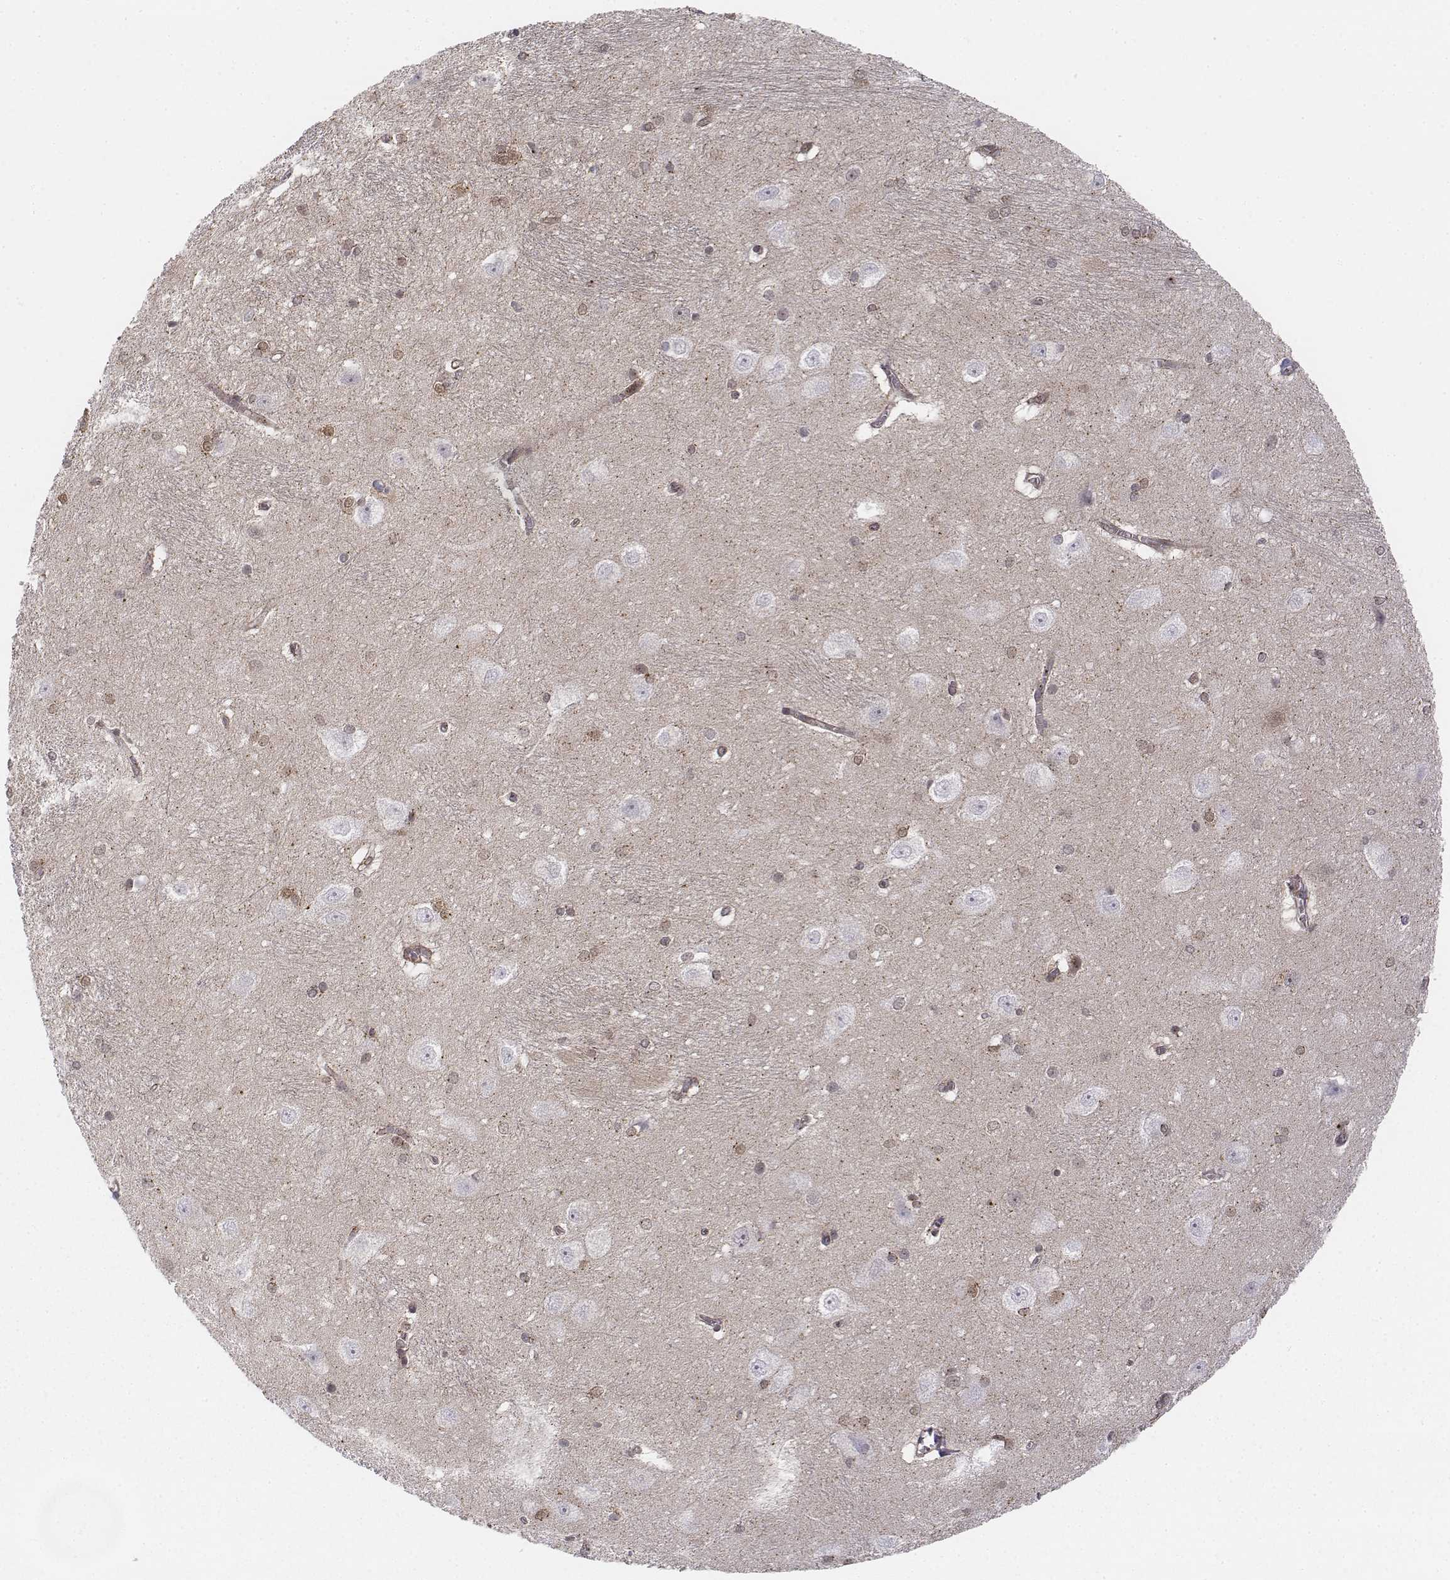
{"staining": {"intensity": "weak", "quantity": "25%-75%", "location": "nuclear"}, "tissue": "hippocampus", "cell_type": "Glial cells", "image_type": "normal", "snomed": [{"axis": "morphology", "description": "Normal tissue, NOS"}, {"axis": "topography", "description": "Cerebral cortex"}, {"axis": "topography", "description": "Hippocampus"}], "caption": "Brown immunohistochemical staining in benign hippocampus shows weak nuclear positivity in about 25%-75% of glial cells. (DAB = brown stain, brightfield microscopy at high magnification).", "gene": "ZFYVE19", "patient": {"sex": "female", "age": 19}}